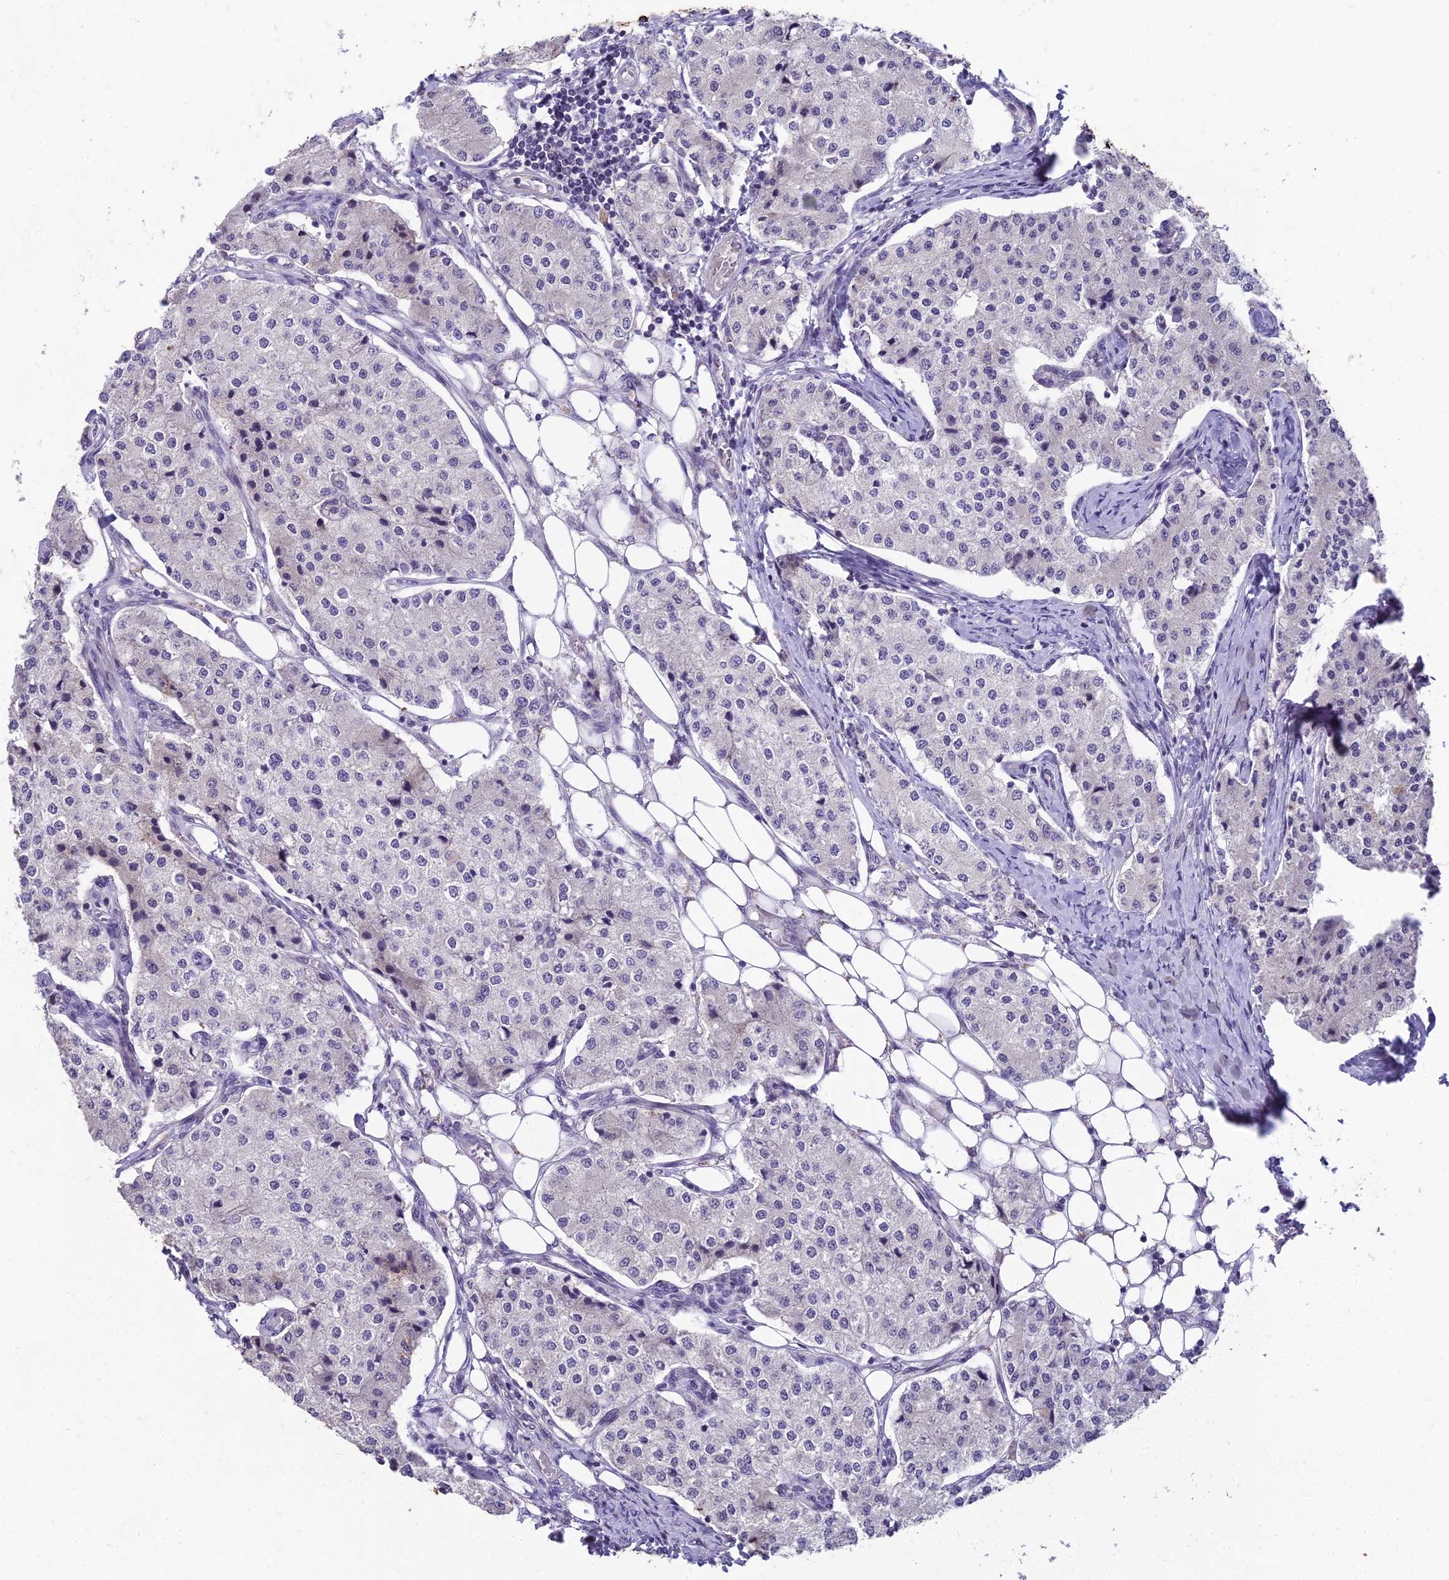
{"staining": {"intensity": "negative", "quantity": "none", "location": "none"}, "tissue": "carcinoid", "cell_type": "Tumor cells", "image_type": "cancer", "snomed": [{"axis": "morphology", "description": "Carcinoid, malignant, NOS"}, {"axis": "topography", "description": "Colon"}], "caption": "An immunohistochemistry image of carcinoid is shown. There is no staining in tumor cells of carcinoid.", "gene": "ZNF333", "patient": {"sex": "female", "age": 52}}